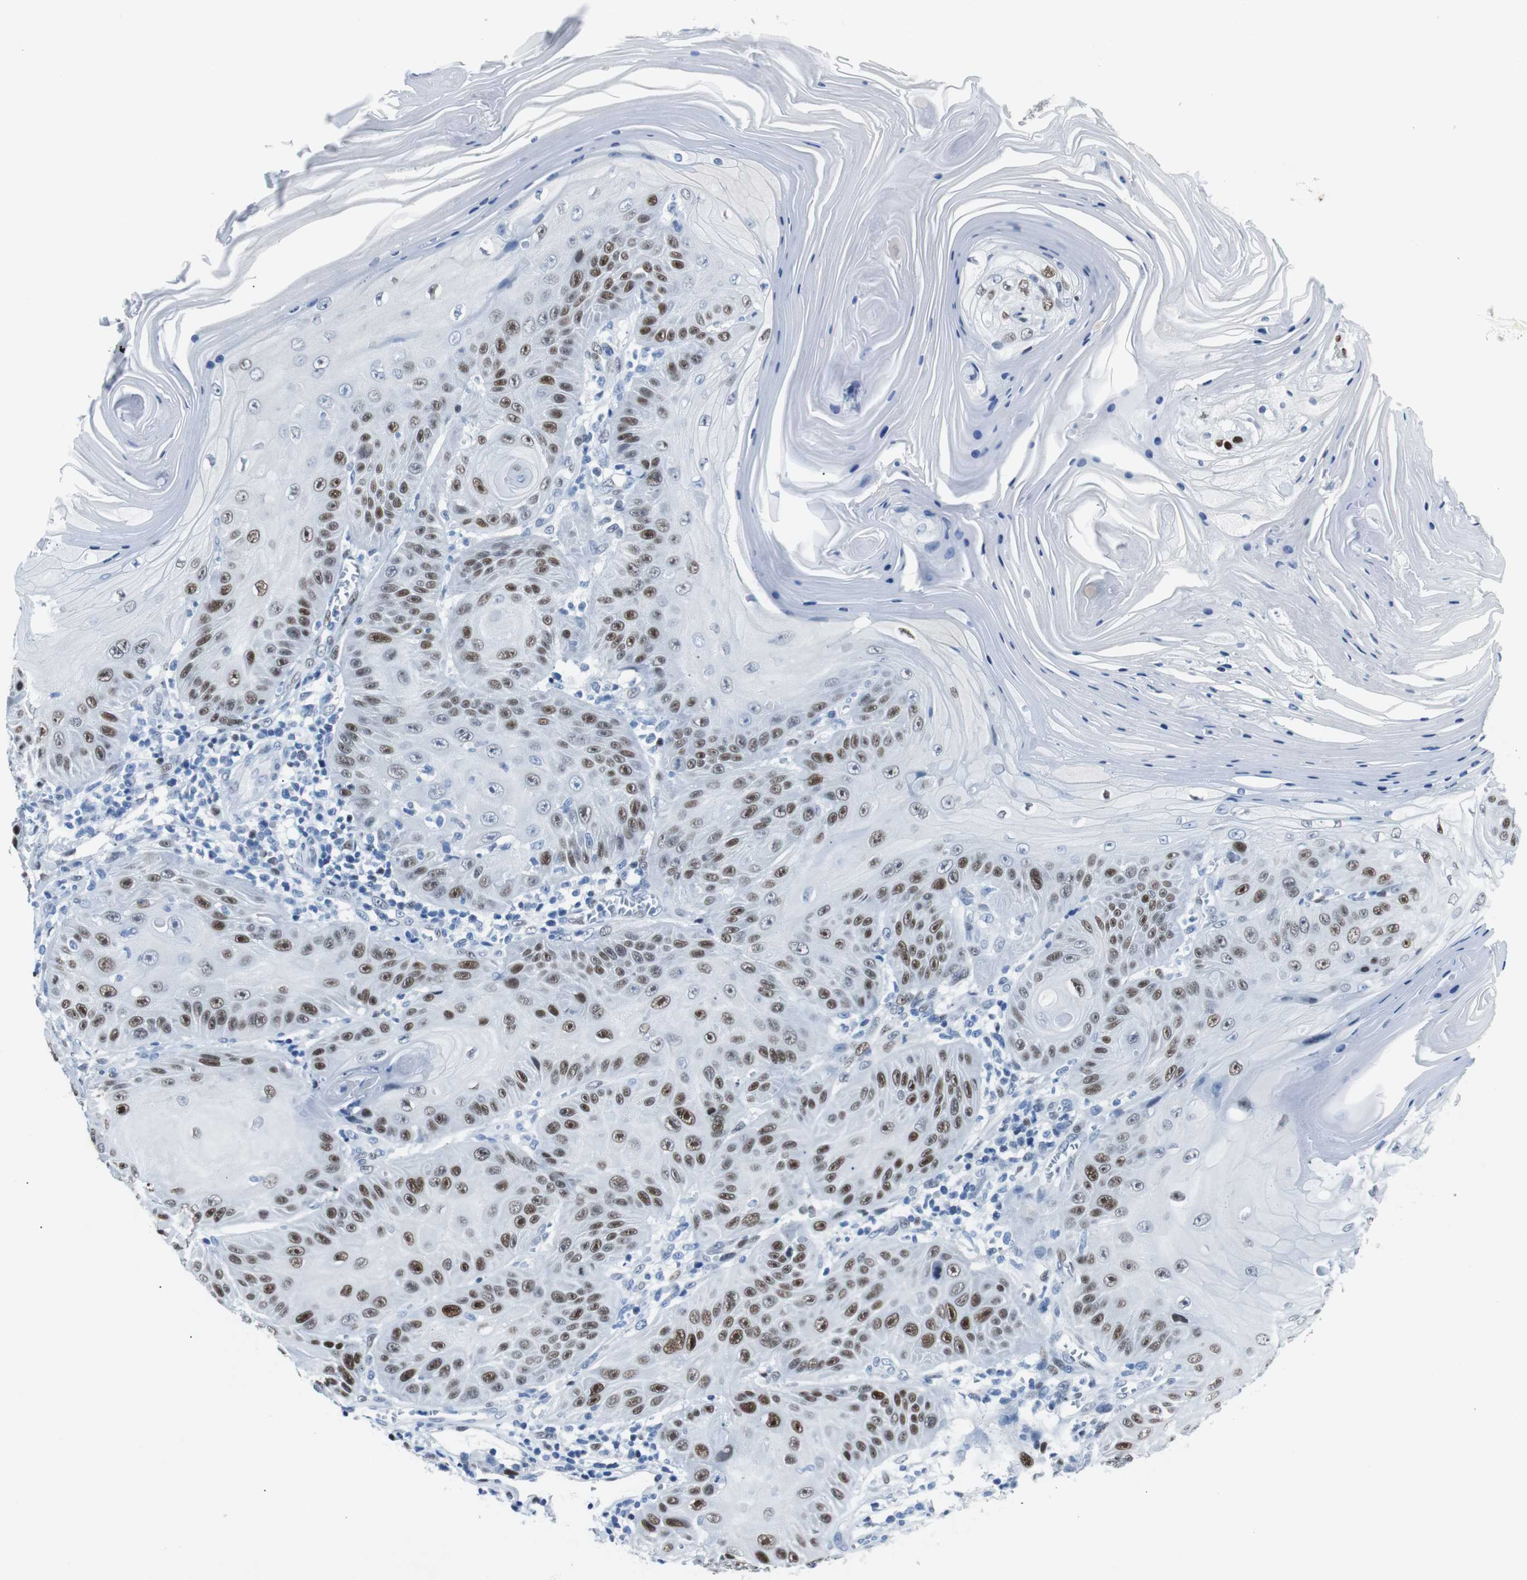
{"staining": {"intensity": "moderate", "quantity": "25%-75%", "location": "nuclear"}, "tissue": "skin cancer", "cell_type": "Tumor cells", "image_type": "cancer", "snomed": [{"axis": "morphology", "description": "Squamous cell carcinoma, NOS"}, {"axis": "topography", "description": "Skin"}], "caption": "About 25%-75% of tumor cells in human skin squamous cell carcinoma reveal moderate nuclear protein staining as visualized by brown immunohistochemical staining.", "gene": "JUN", "patient": {"sex": "female", "age": 78}}